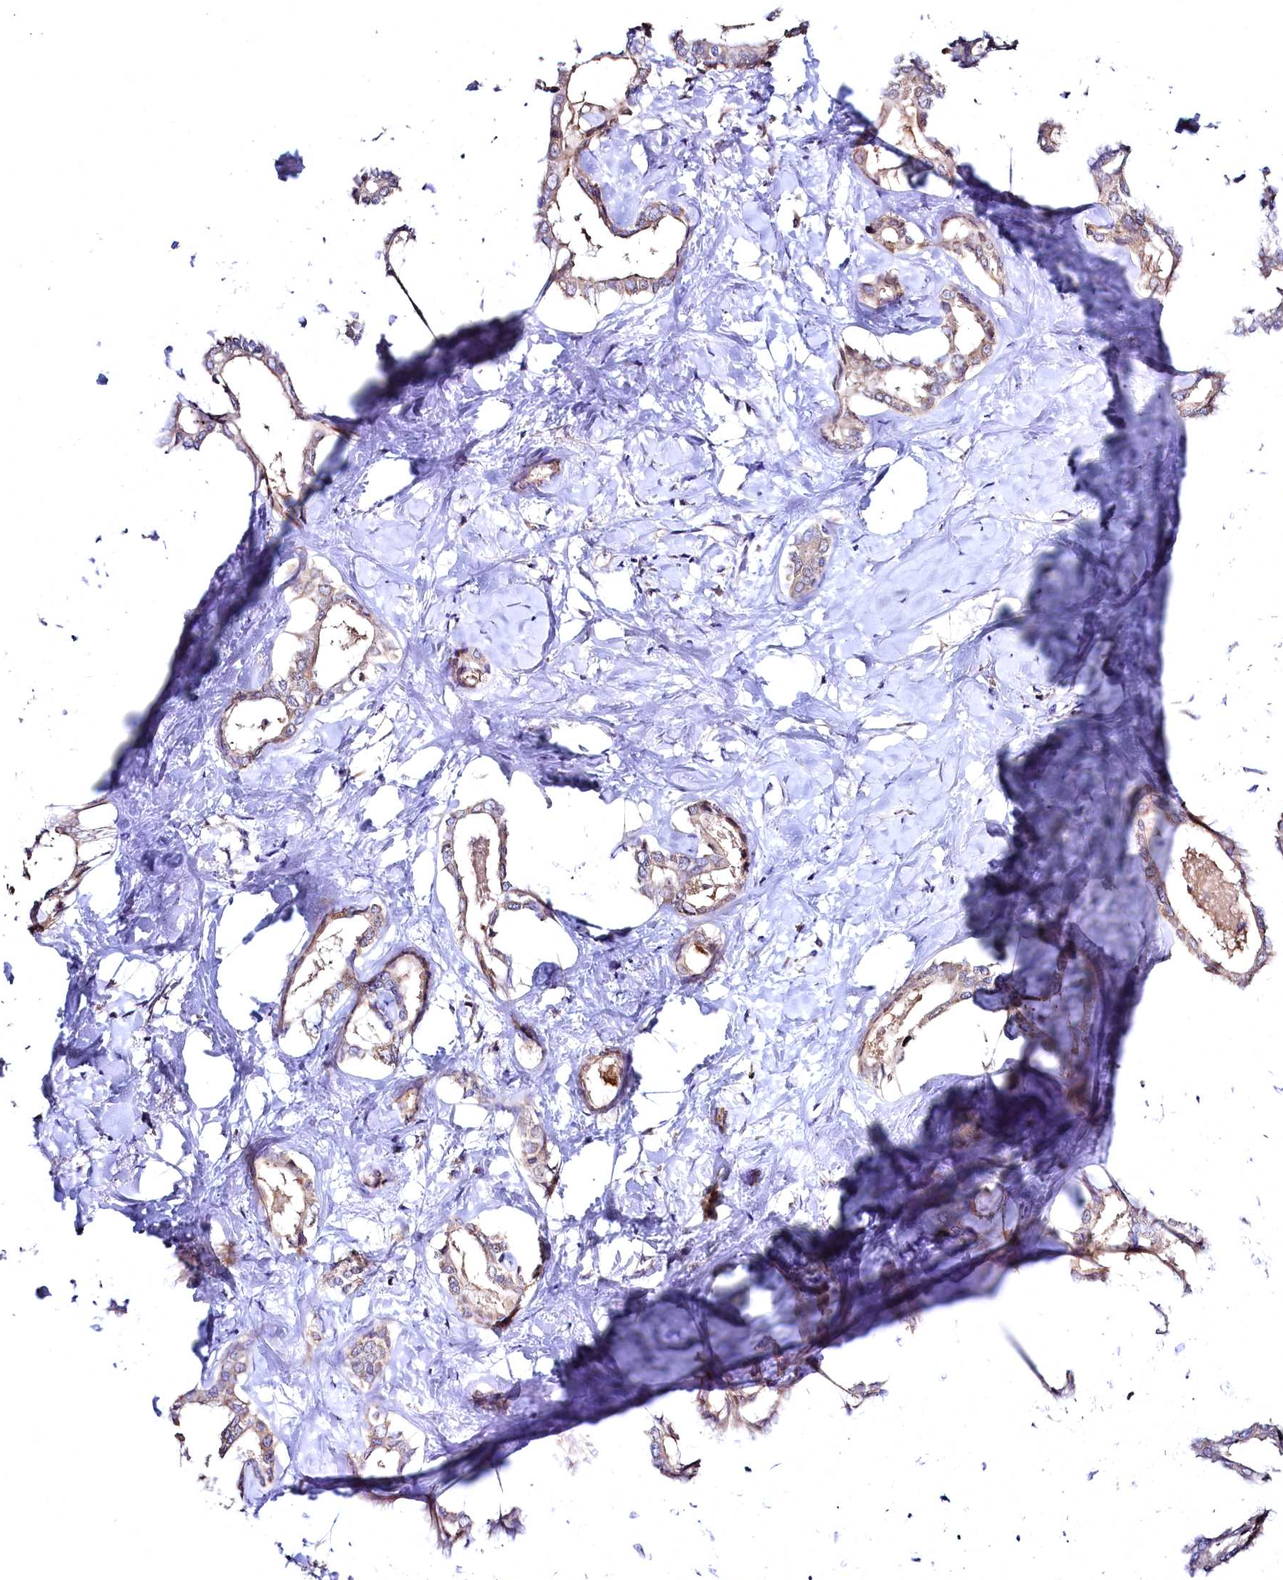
{"staining": {"intensity": "weak", "quantity": ">75%", "location": "cytoplasmic/membranous"}, "tissue": "liver cancer", "cell_type": "Tumor cells", "image_type": "cancer", "snomed": [{"axis": "morphology", "description": "Cholangiocarcinoma"}, {"axis": "topography", "description": "Liver"}], "caption": "Human liver cancer stained for a protein (brown) displays weak cytoplasmic/membranous positive positivity in about >75% of tumor cells.", "gene": "MRPL57", "patient": {"sex": "female", "age": 77}}